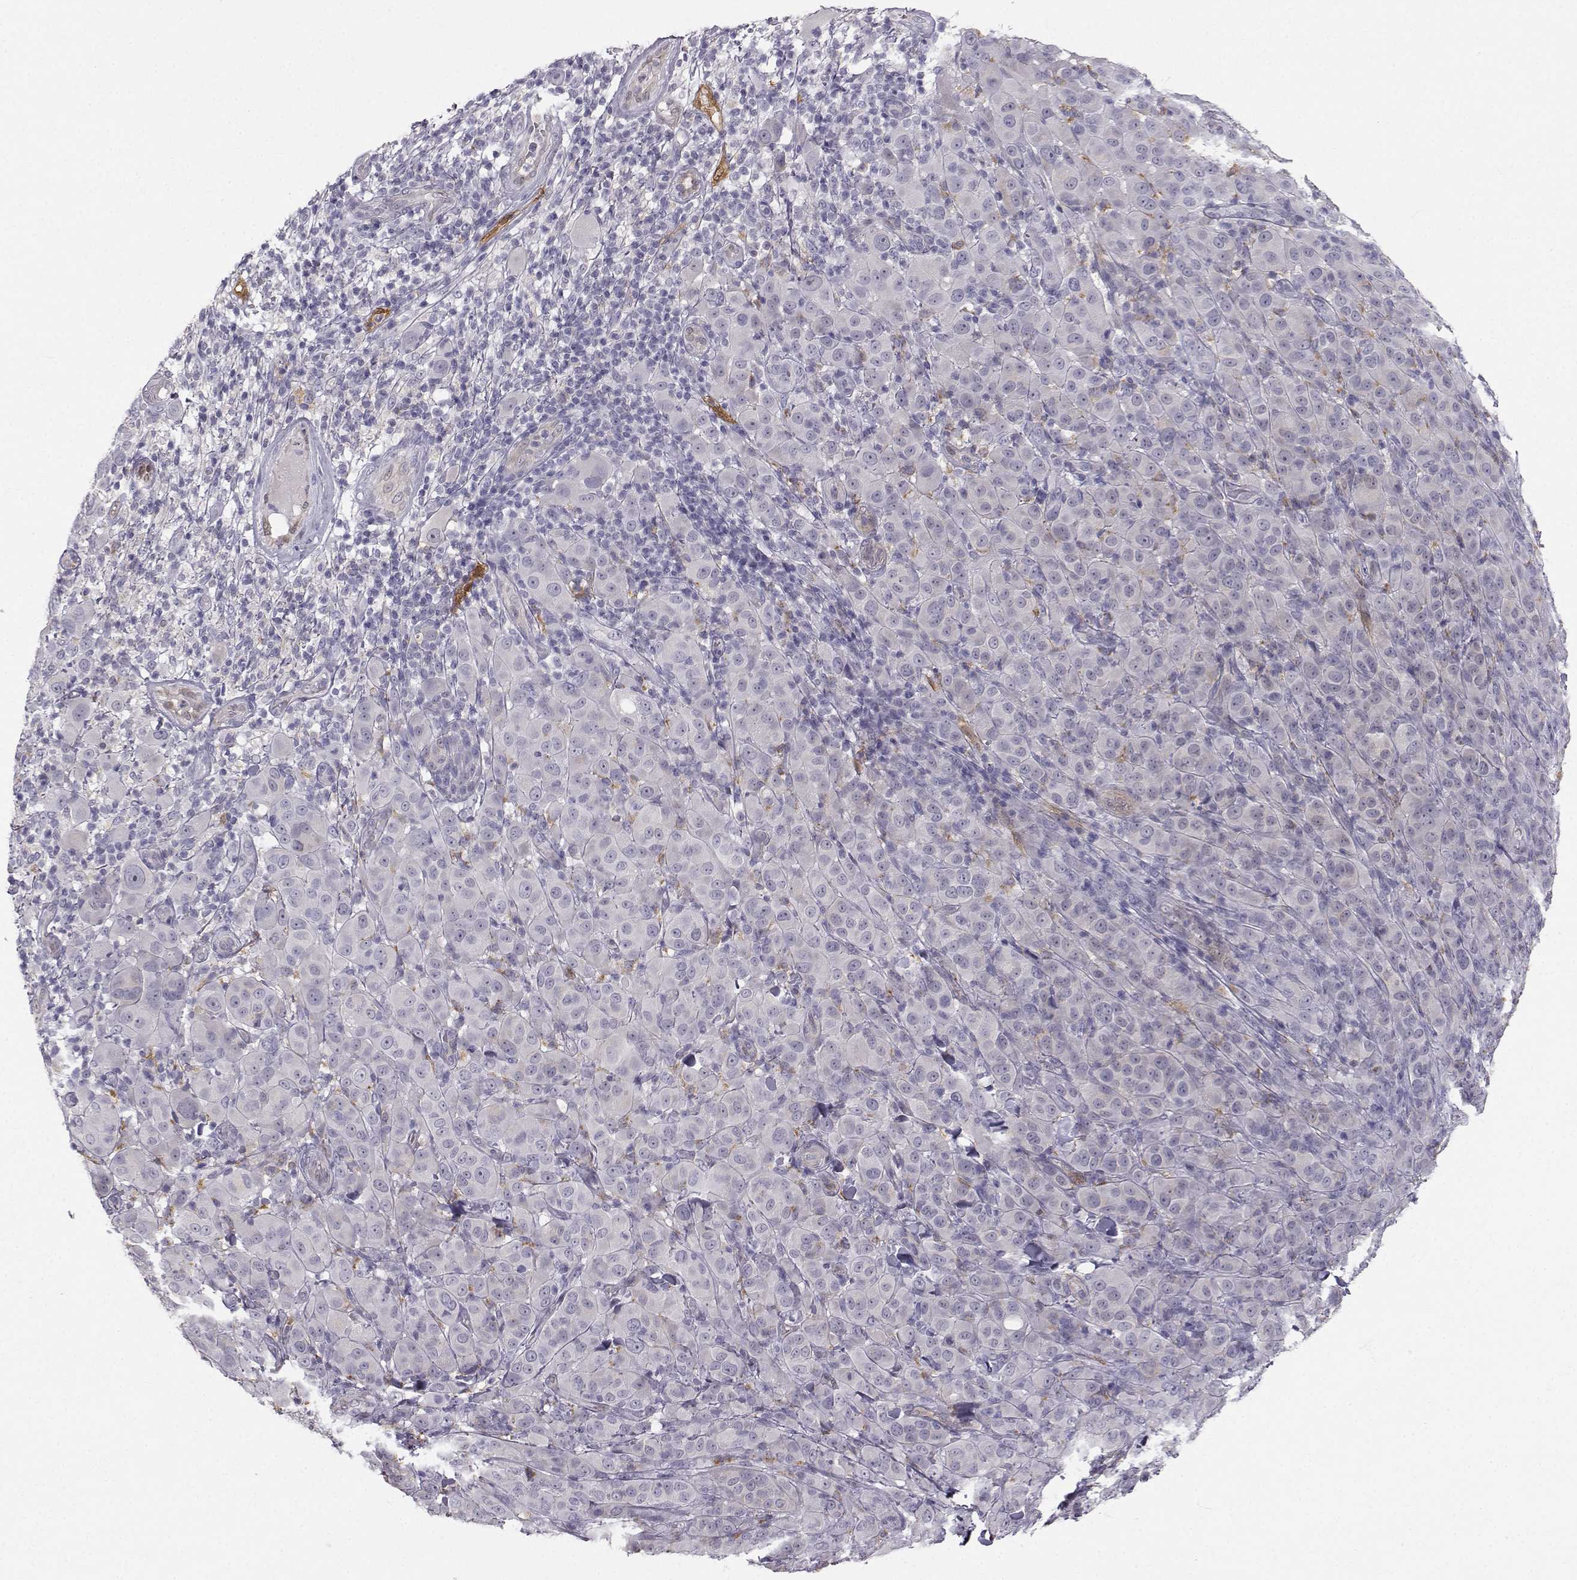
{"staining": {"intensity": "negative", "quantity": "none", "location": "none"}, "tissue": "melanoma", "cell_type": "Tumor cells", "image_type": "cancer", "snomed": [{"axis": "morphology", "description": "Malignant melanoma, NOS"}, {"axis": "topography", "description": "Skin"}], "caption": "Melanoma was stained to show a protein in brown. There is no significant positivity in tumor cells.", "gene": "PGM5", "patient": {"sex": "female", "age": 87}}